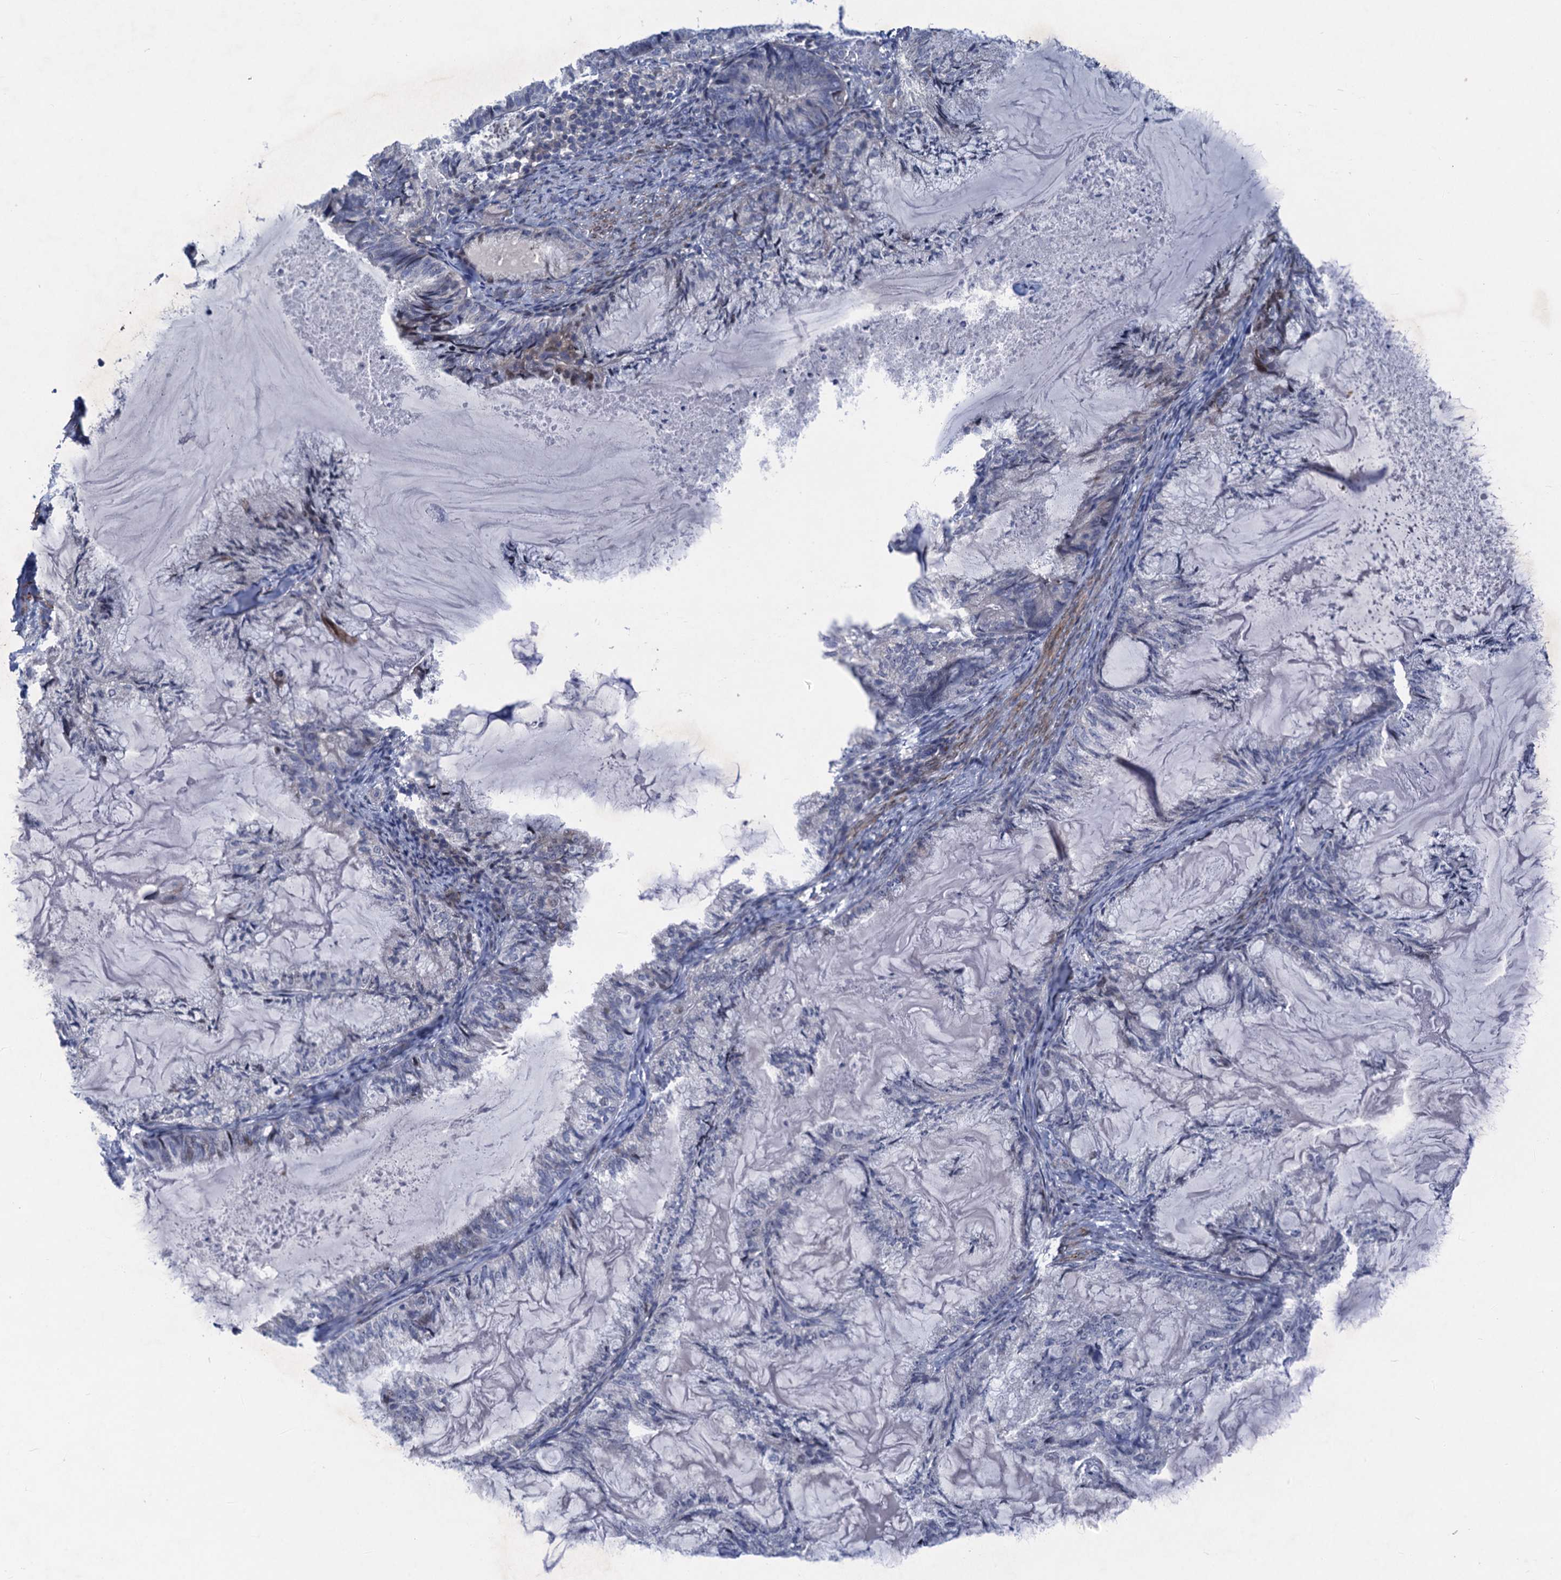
{"staining": {"intensity": "weak", "quantity": "<25%", "location": "nuclear"}, "tissue": "endometrial cancer", "cell_type": "Tumor cells", "image_type": "cancer", "snomed": [{"axis": "morphology", "description": "Adenocarcinoma, NOS"}, {"axis": "topography", "description": "Endometrium"}], "caption": "The image shows no staining of tumor cells in endometrial cancer (adenocarcinoma).", "gene": "ESYT3", "patient": {"sex": "female", "age": 86}}